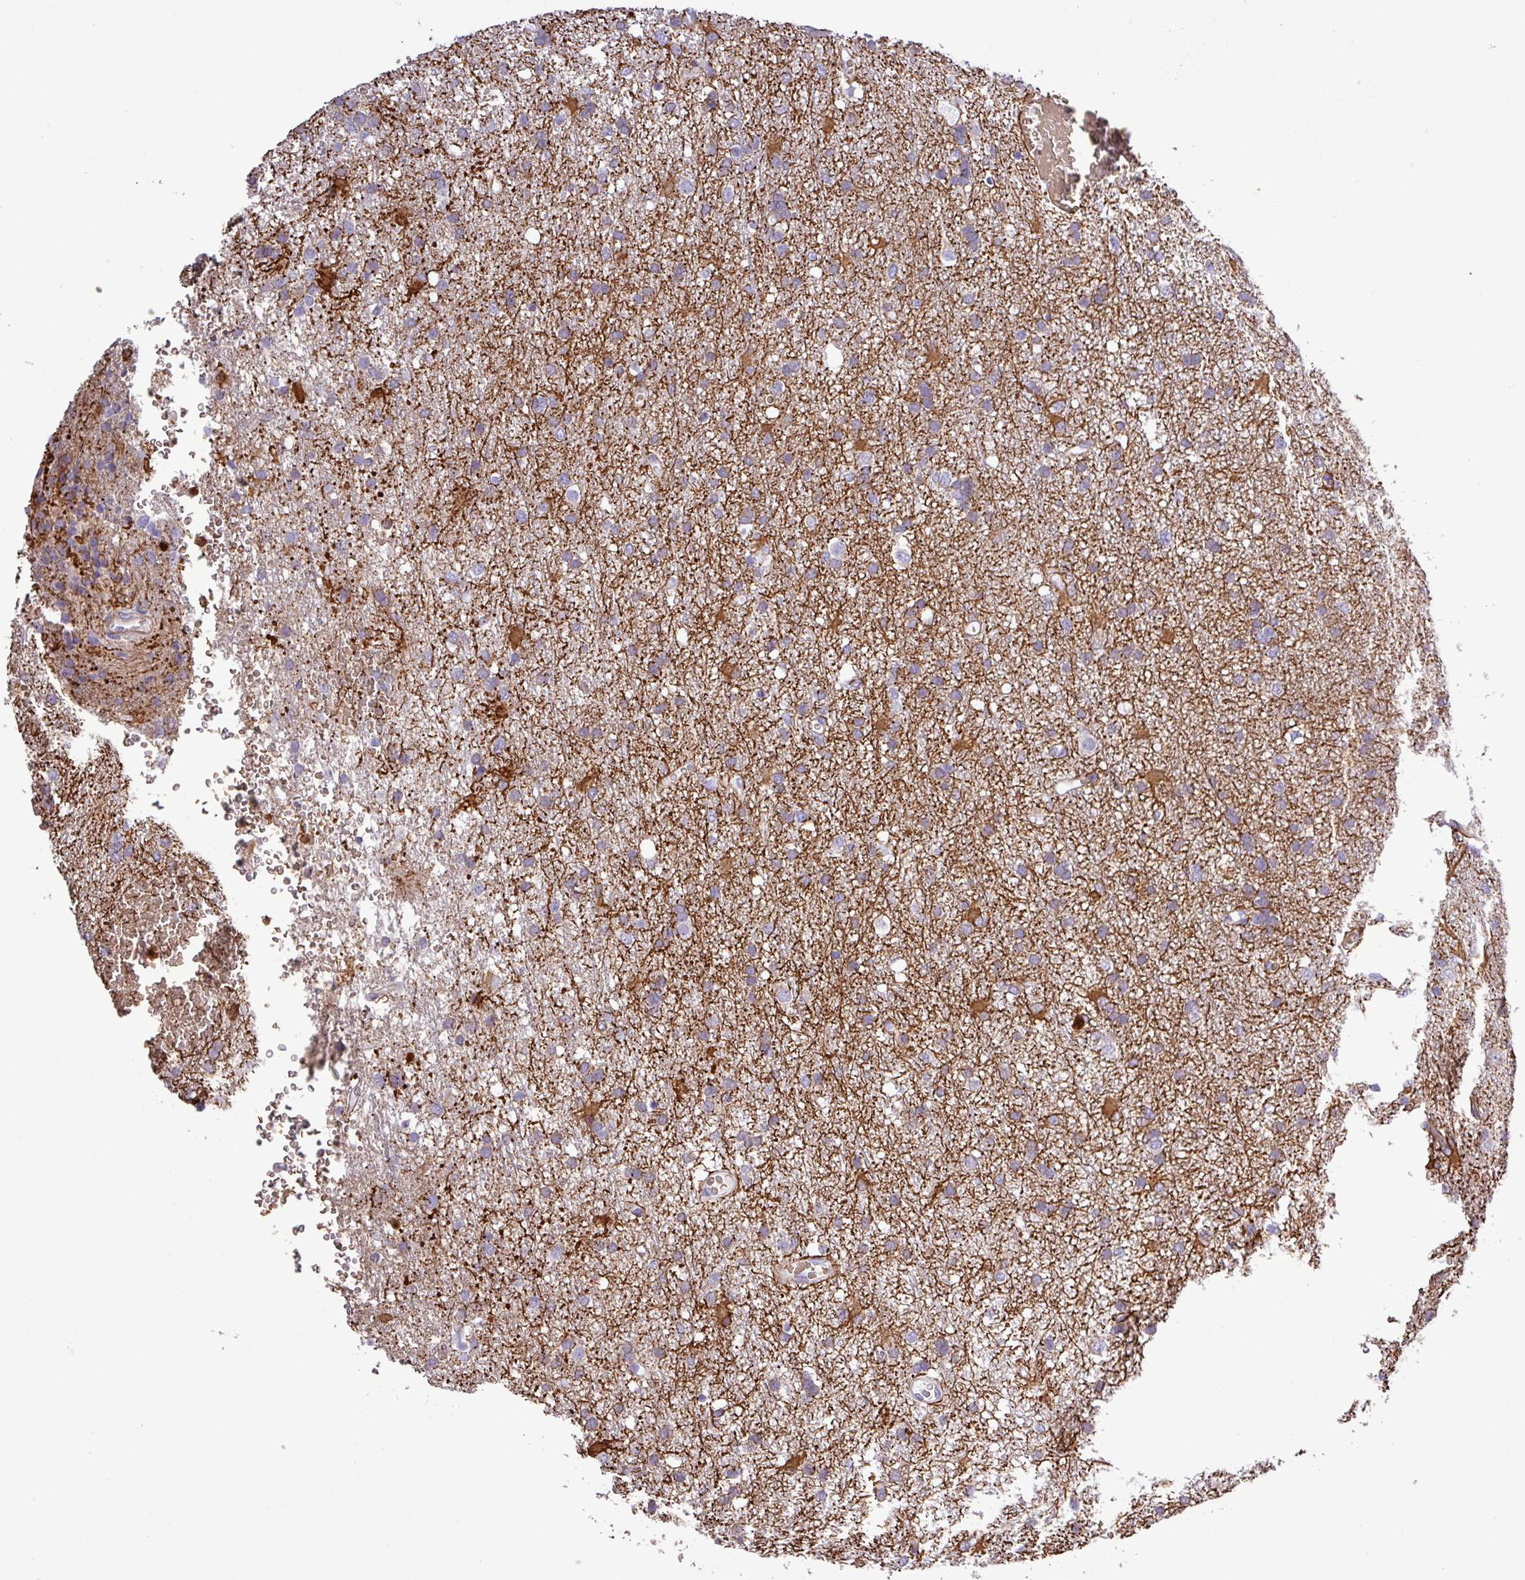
{"staining": {"intensity": "negative", "quantity": "none", "location": "none"}, "tissue": "glioma", "cell_type": "Tumor cells", "image_type": "cancer", "snomed": [{"axis": "morphology", "description": "Glioma, malignant, High grade"}, {"axis": "topography", "description": "Brain"}], "caption": "This is an immunohistochemistry (IHC) photomicrograph of glioma. There is no positivity in tumor cells.", "gene": "MGAT4B", "patient": {"sex": "female", "age": 74}}